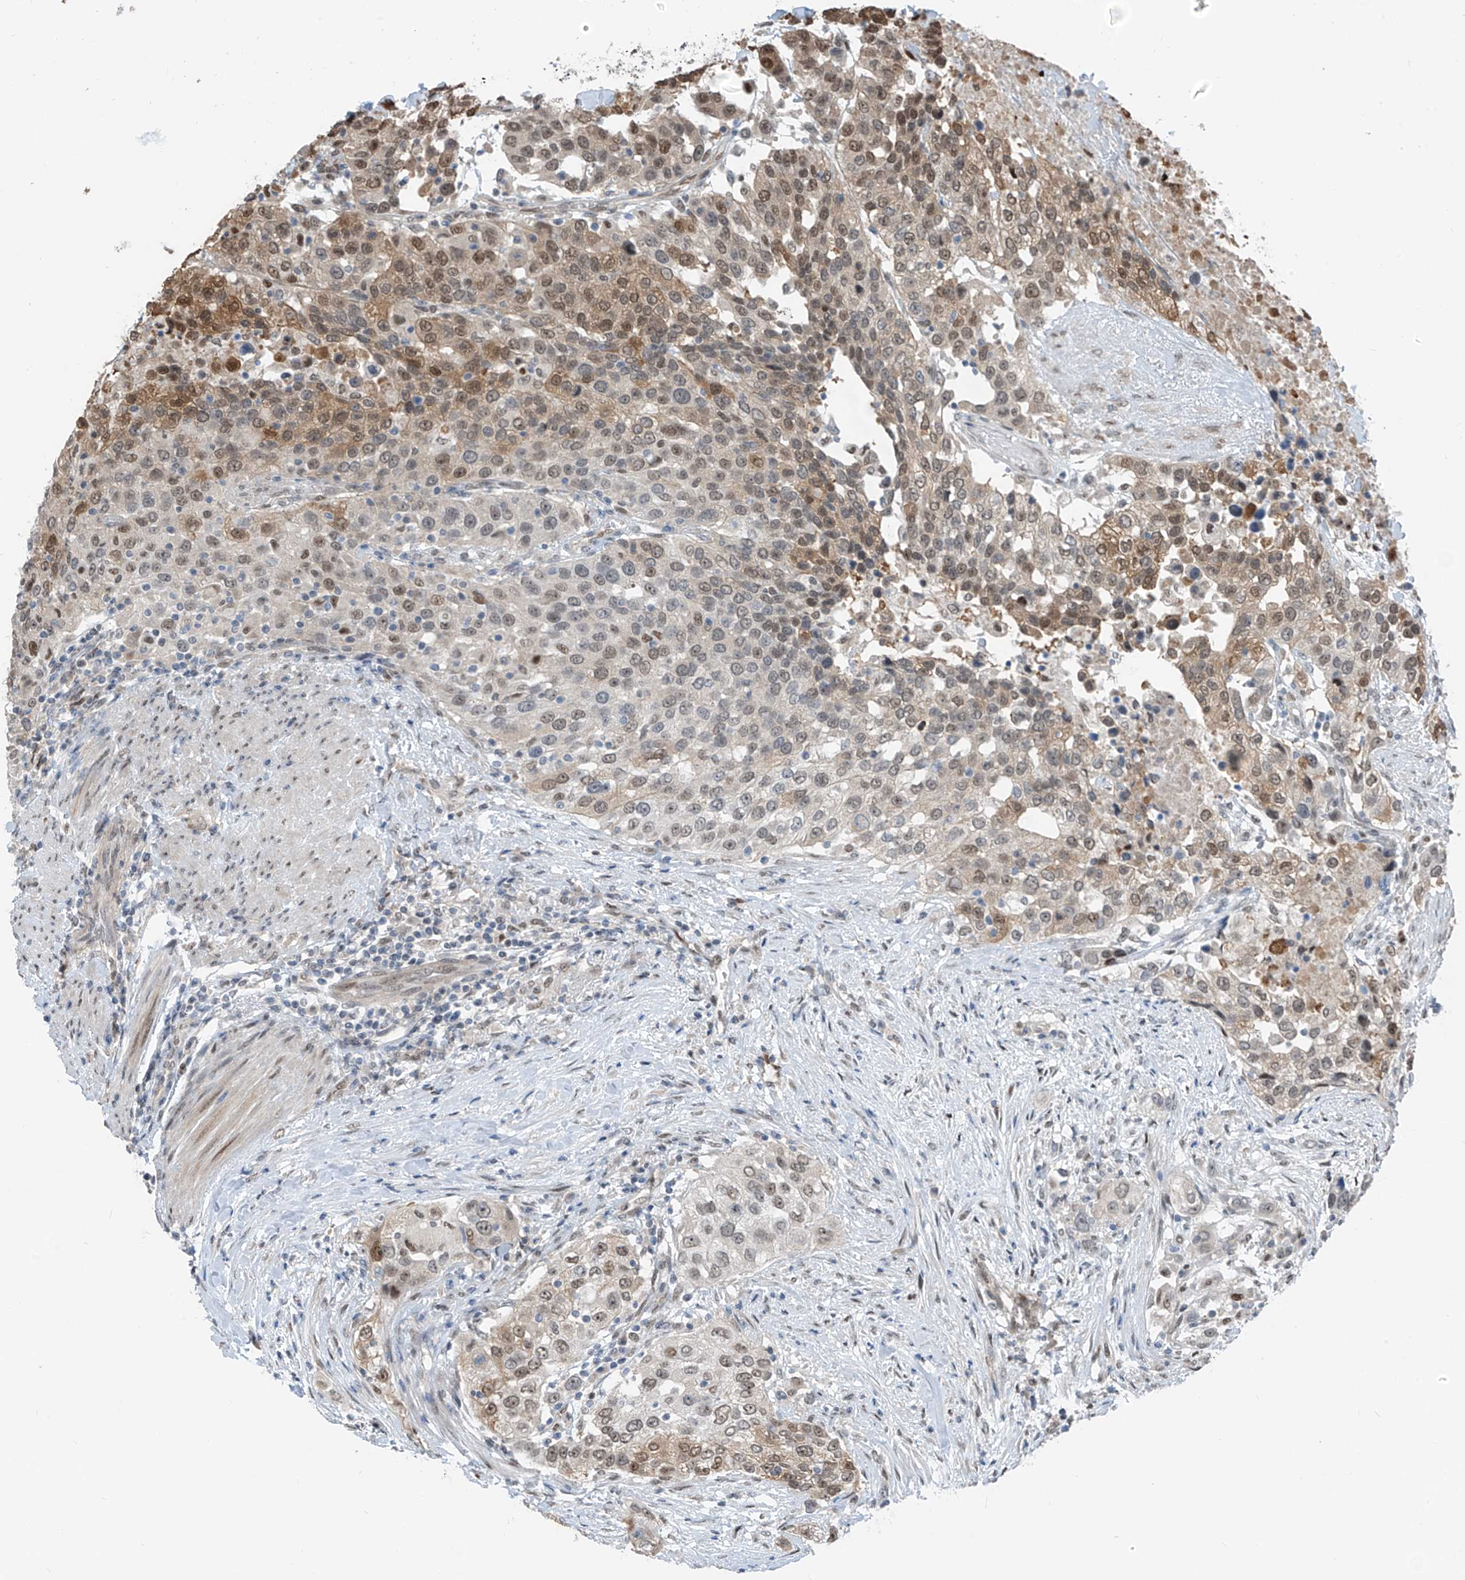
{"staining": {"intensity": "moderate", "quantity": "25%-75%", "location": "nuclear"}, "tissue": "urothelial cancer", "cell_type": "Tumor cells", "image_type": "cancer", "snomed": [{"axis": "morphology", "description": "Urothelial carcinoma, High grade"}, {"axis": "topography", "description": "Urinary bladder"}], "caption": "Urothelial cancer was stained to show a protein in brown. There is medium levels of moderate nuclear expression in approximately 25%-75% of tumor cells.", "gene": "RBP7", "patient": {"sex": "female", "age": 80}}